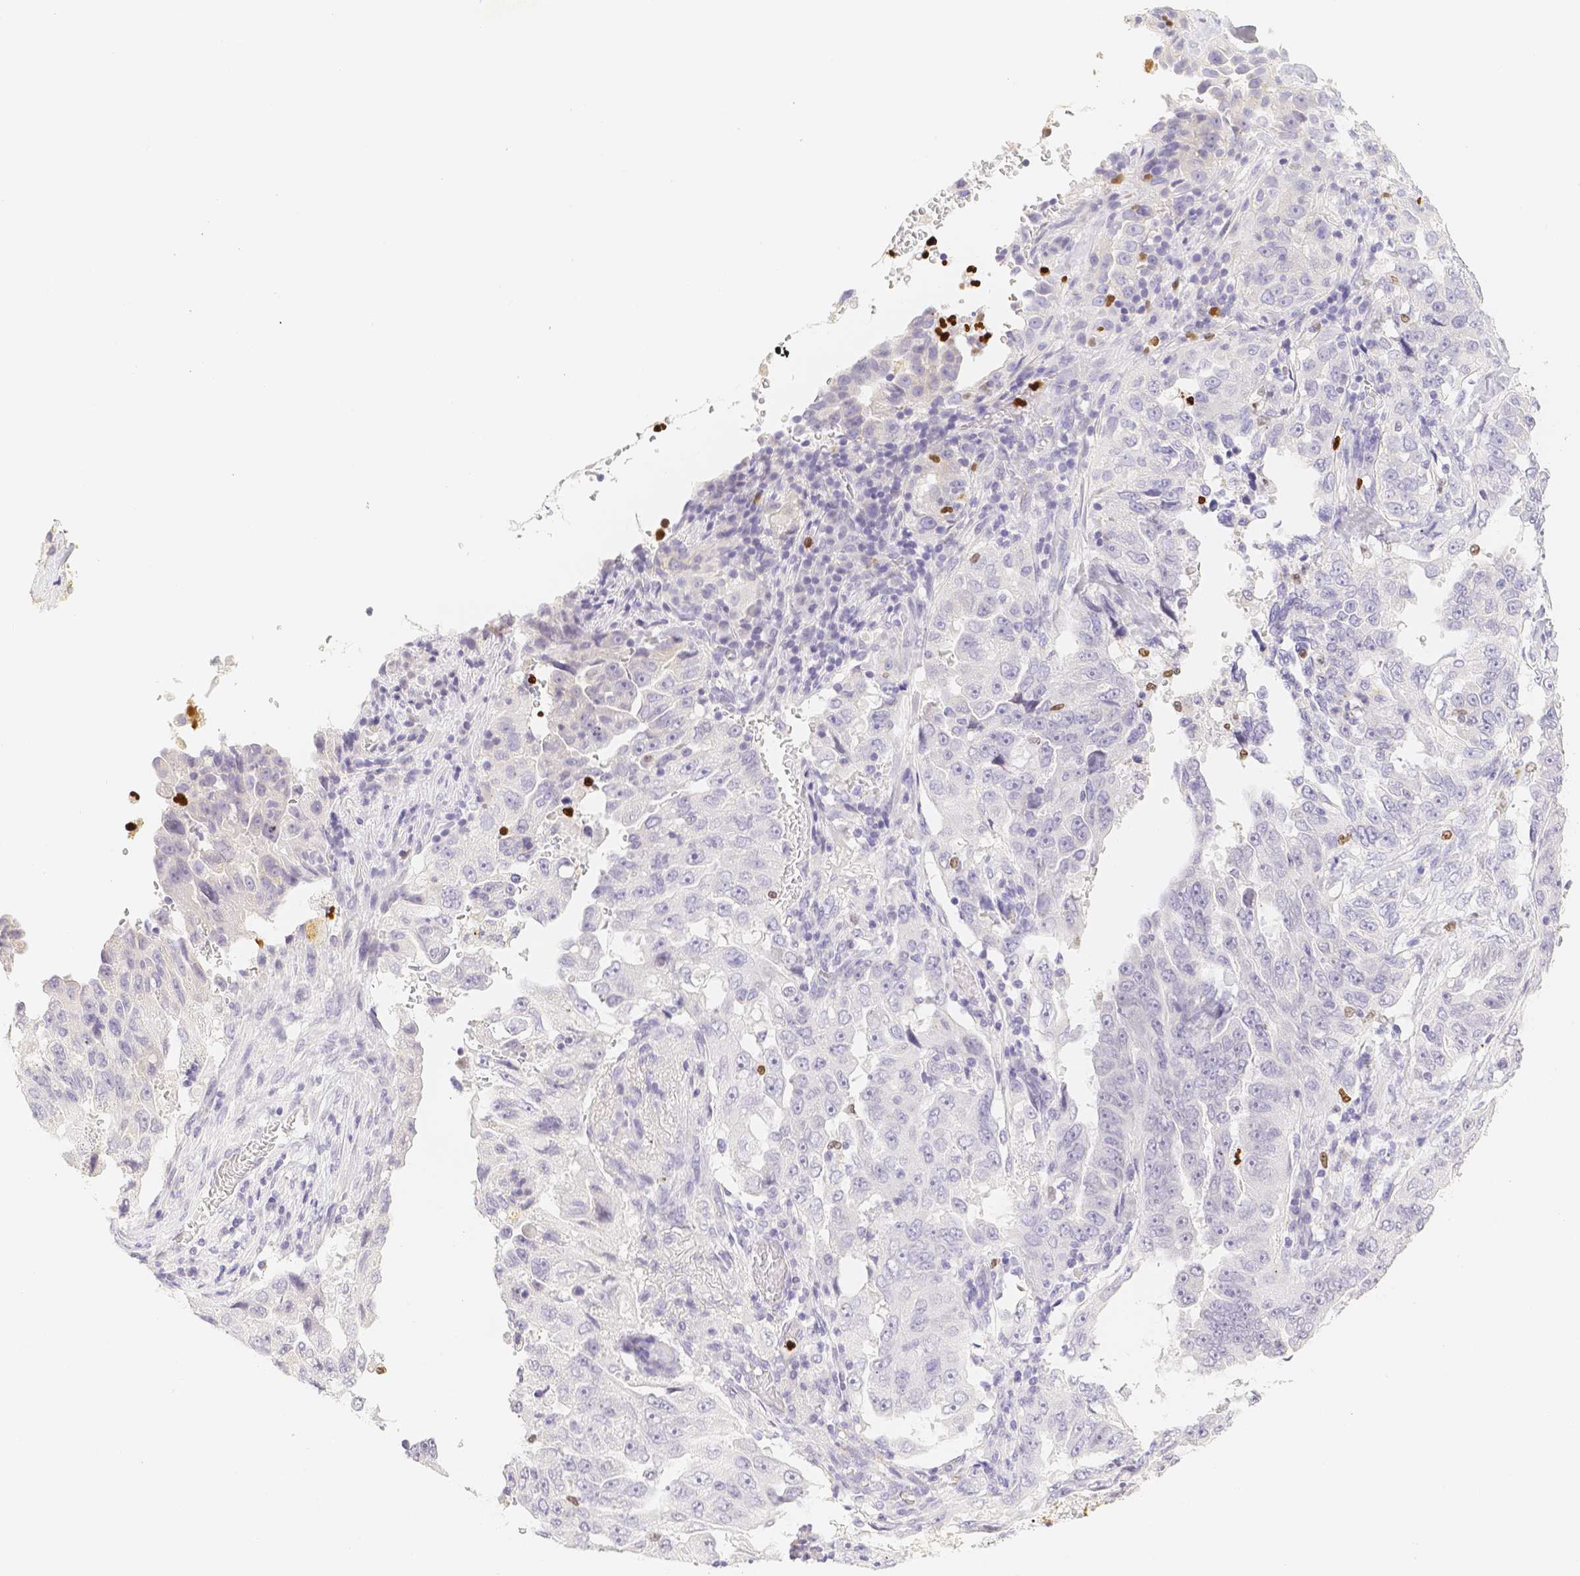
{"staining": {"intensity": "negative", "quantity": "none", "location": "none"}, "tissue": "lung cancer", "cell_type": "Tumor cells", "image_type": "cancer", "snomed": [{"axis": "morphology", "description": "Adenocarcinoma, NOS"}, {"axis": "topography", "description": "Lung"}], "caption": "Micrograph shows no protein staining in tumor cells of lung cancer (adenocarcinoma) tissue.", "gene": "PADI4", "patient": {"sex": "female", "age": 51}}